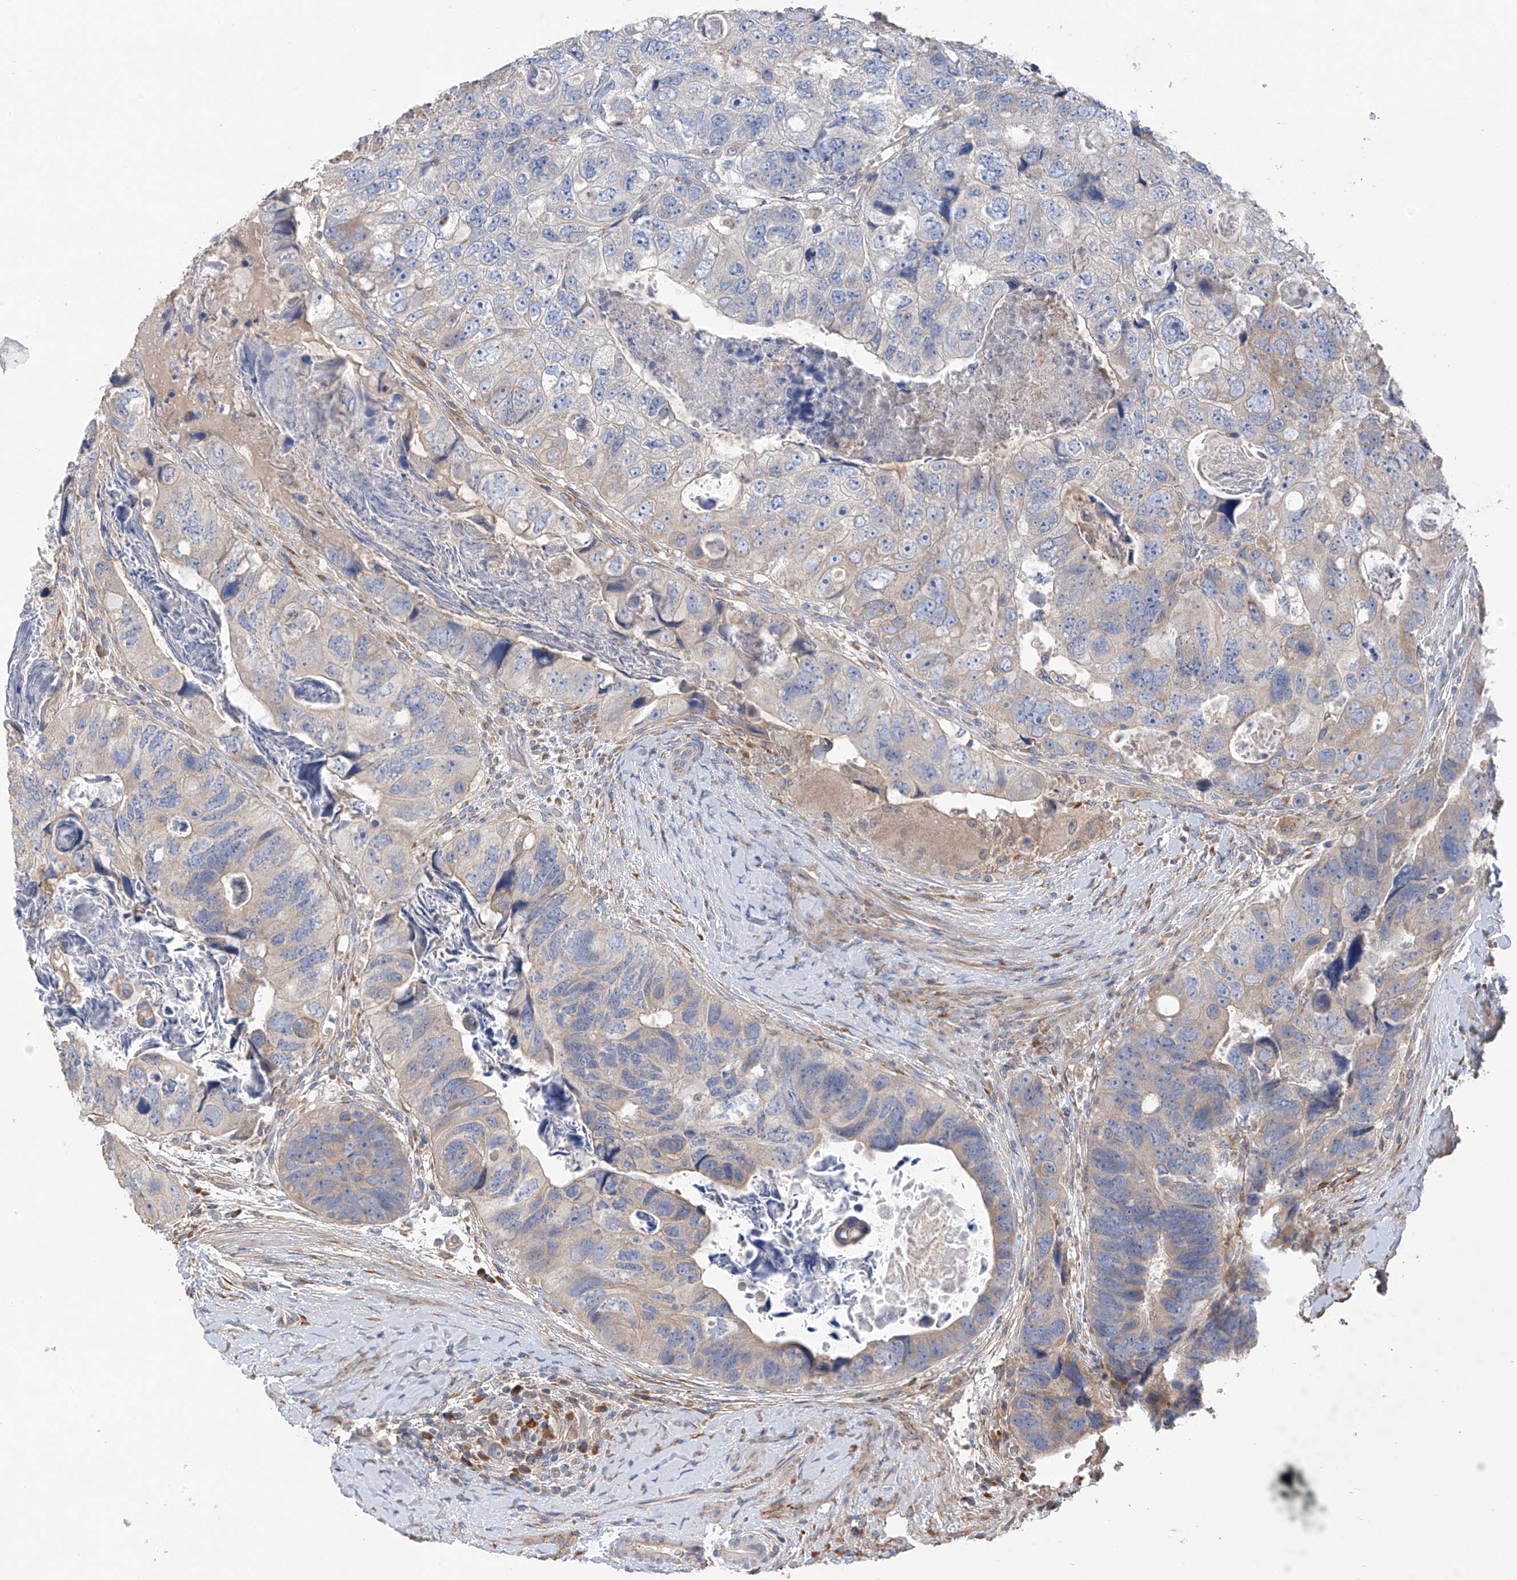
{"staining": {"intensity": "negative", "quantity": "none", "location": "none"}, "tissue": "colorectal cancer", "cell_type": "Tumor cells", "image_type": "cancer", "snomed": [{"axis": "morphology", "description": "Adenocarcinoma, NOS"}, {"axis": "topography", "description": "Rectum"}], "caption": "Colorectal adenocarcinoma was stained to show a protein in brown. There is no significant expression in tumor cells. The staining is performed using DAB brown chromogen with nuclei counter-stained in using hematoxylin.", "gene": "GALNTL6", "patient": {"sex": "male", "age": 59}}